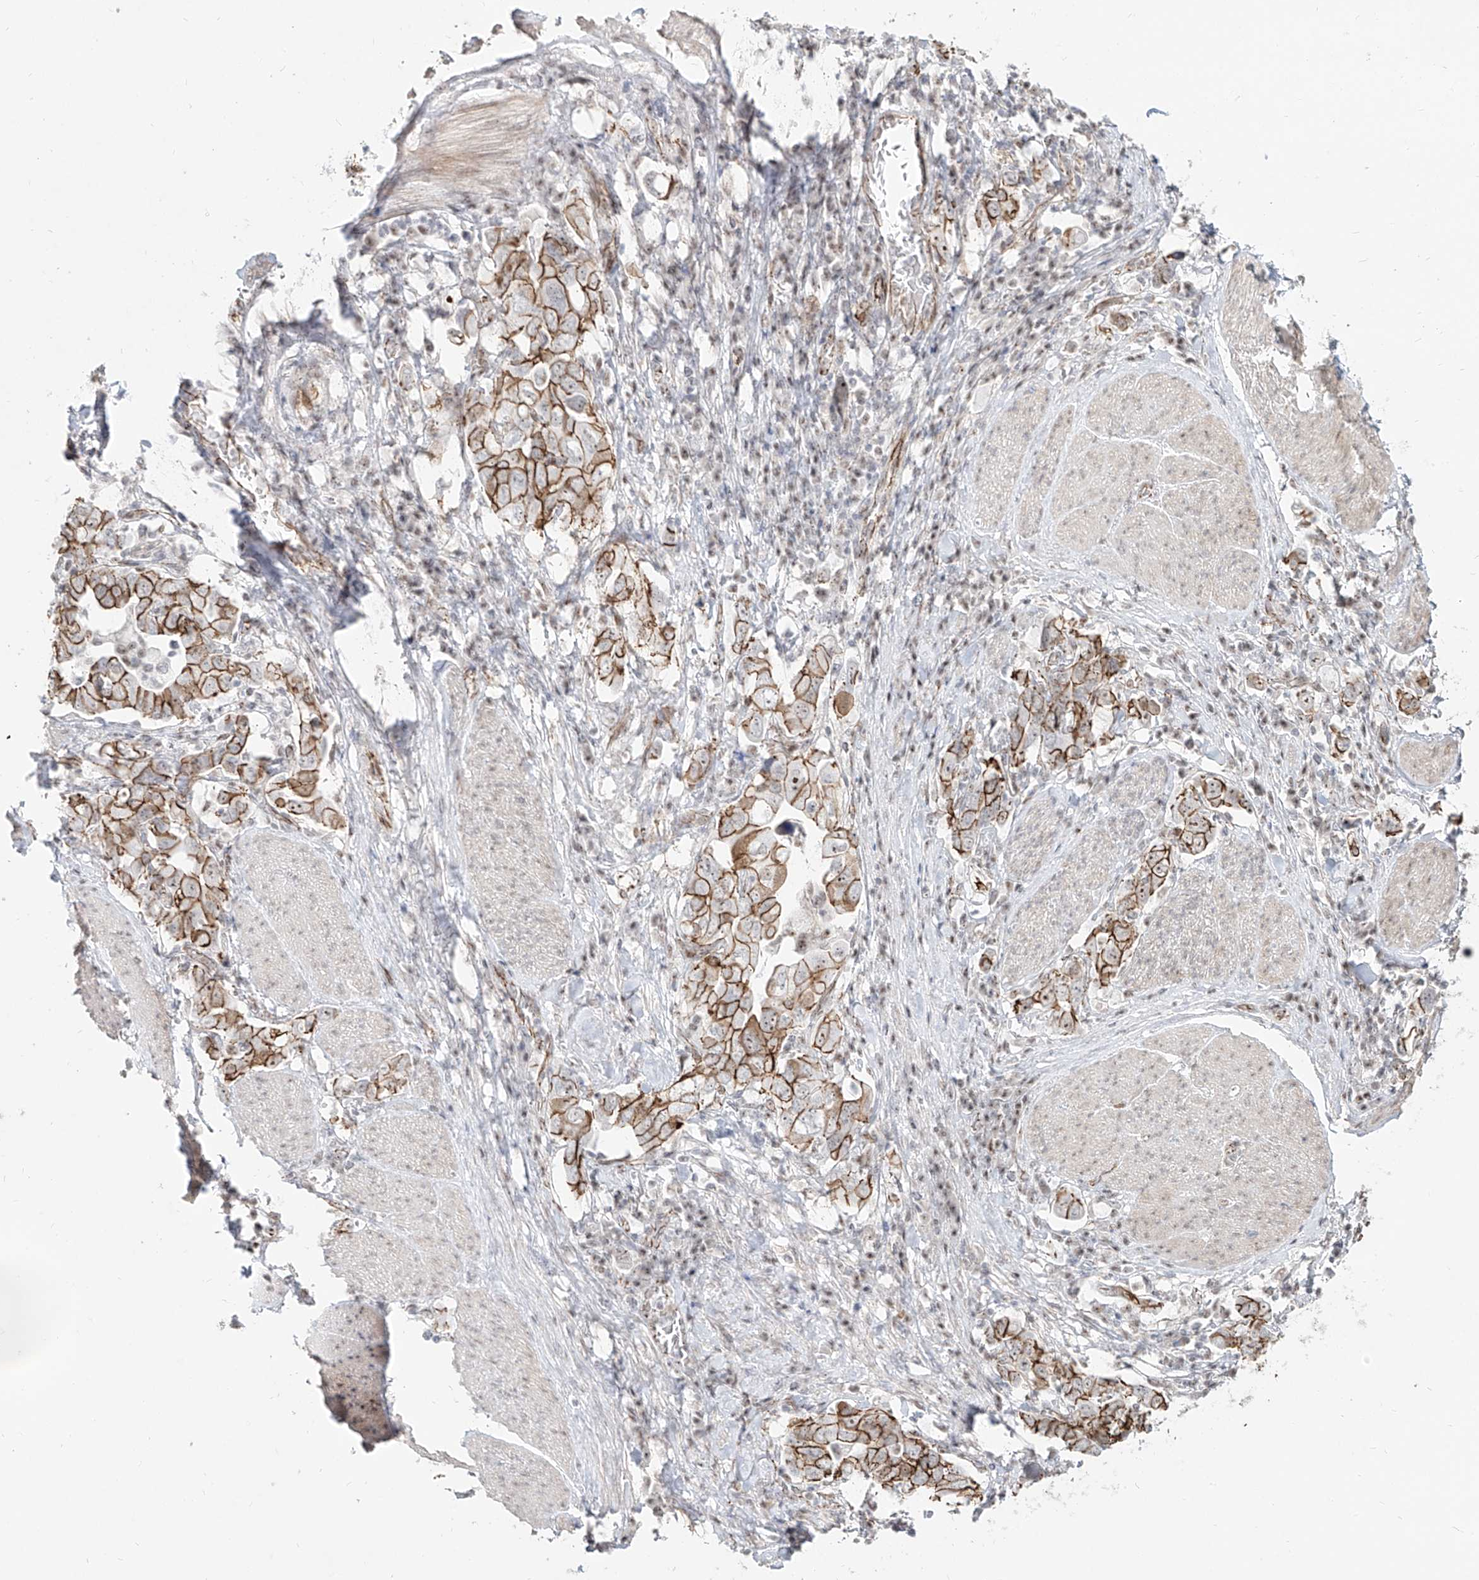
{"staining": {"intensity": "moderate", "quantity": ">75%", "location": "cytoplasmic/membranous,nuclear"}, "tissue": "stomach cancer", "cell_type": "Tumor cells", "image_type": "cancer", "snomed": [{"axis": "morphology", "description": "Adenocarcinoma, NOS"}, {"axis": "topography", "description": "Stomach, upper"}], "caption": "A brown stain labels moderate cytoplasmic/membranous and nuclear expression of a protein in stomach adenocarcinoma tumor cells.", "gene": "ZNF710", "patient": {"sex": "male", "age": 62}}